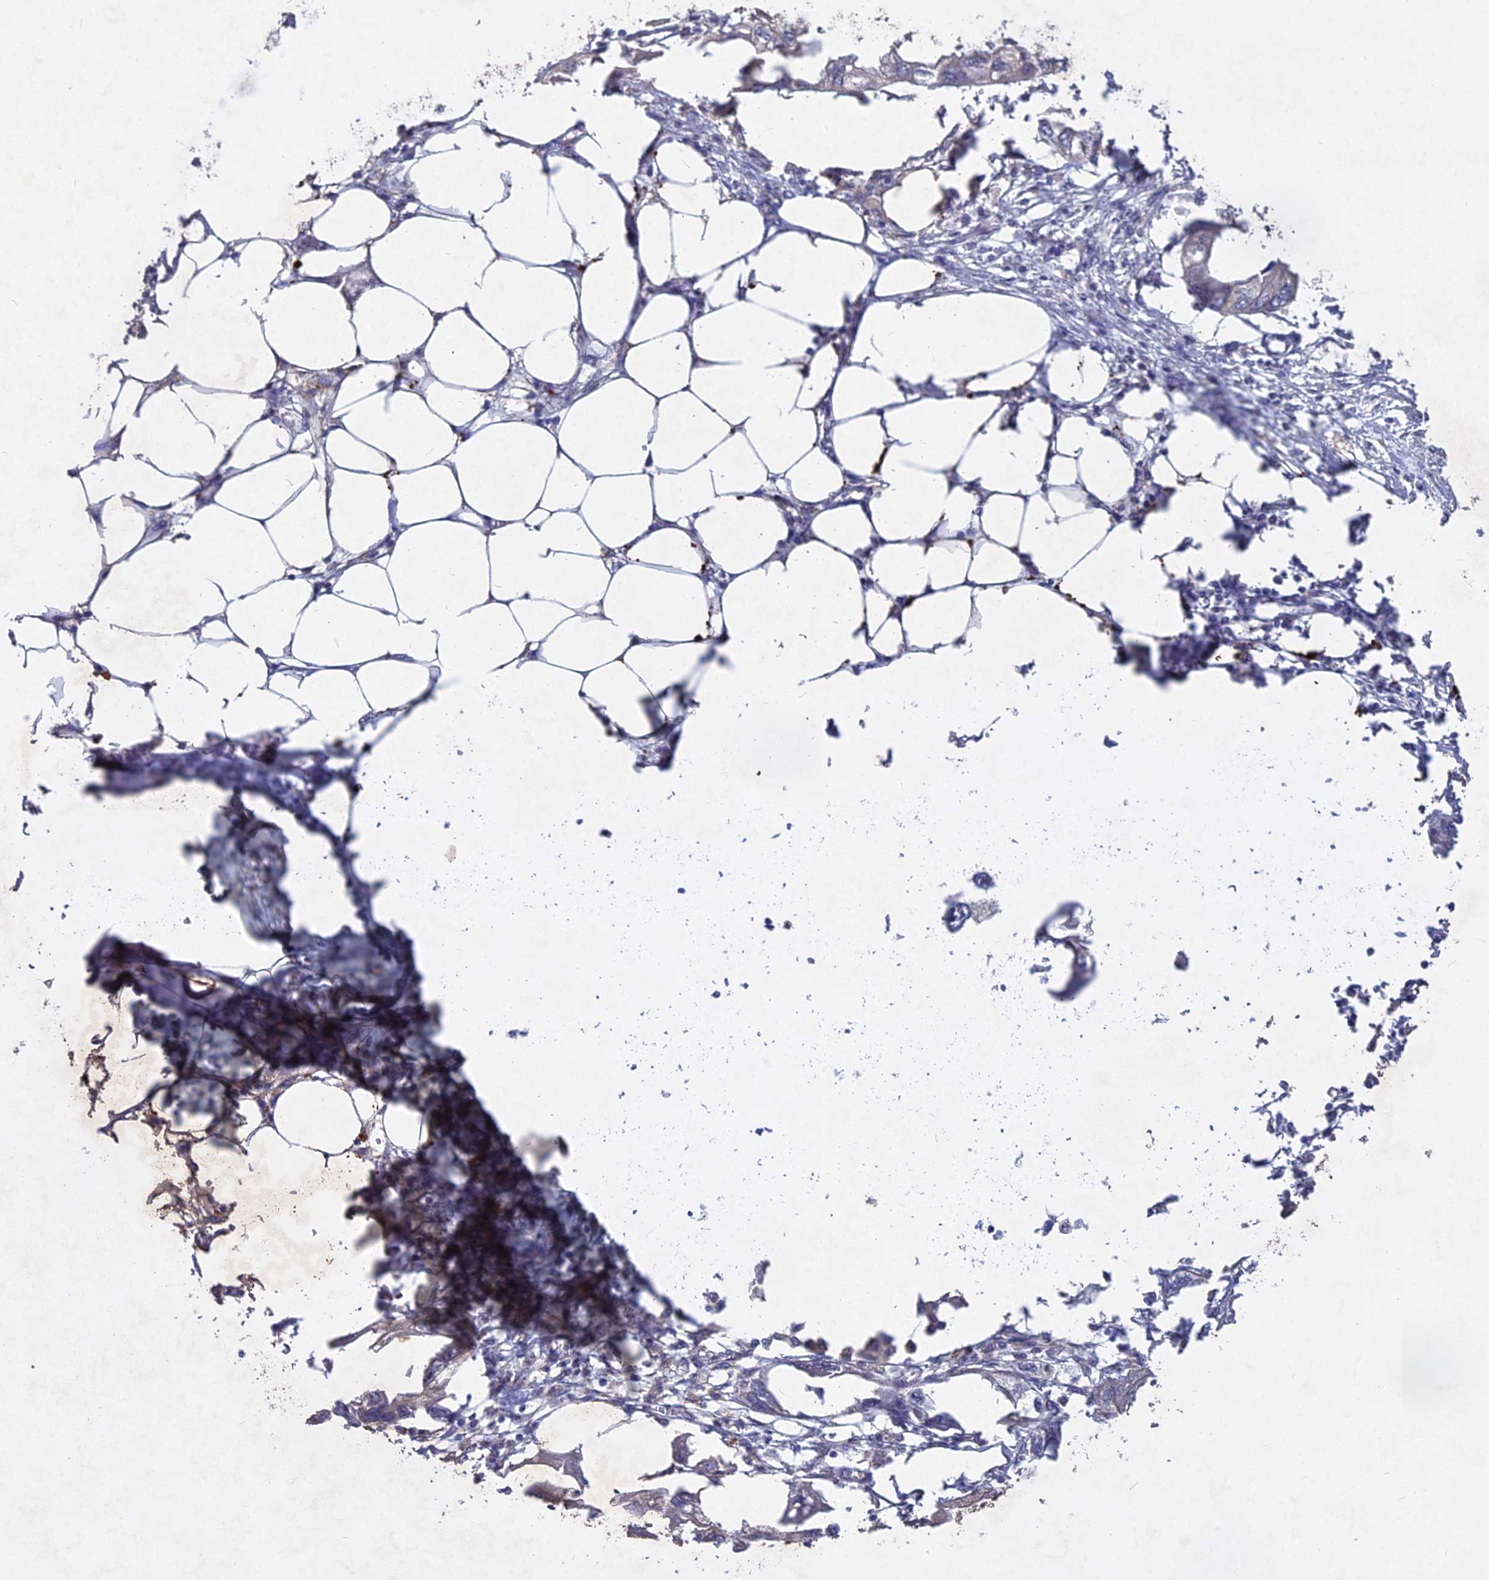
{"staining": {"intensity": "negative", "quantity": "none", "location": "none"}, "tissue": "endometrial cancer", "cell_type": "Tumor cells", "image_type": "cancer", "snomed": [{"axis": "morphology", "description": "Adenocarcinoma, NOS"}, {"axis": "morphology", "description": "Adenocarcinoma, metastatic, NOS"}, {"axis": "topography", "description": "Adipose tissue"}, {"axis": "topography", "description": "Endometrium"}], "caption": "This is an IHC histopathology image of metastatic adenocarcinoma (endometrial). There is no expression in tumor cells.", "gene": "SLC26A4", "patient": {"sex": "female", "age": 67}}